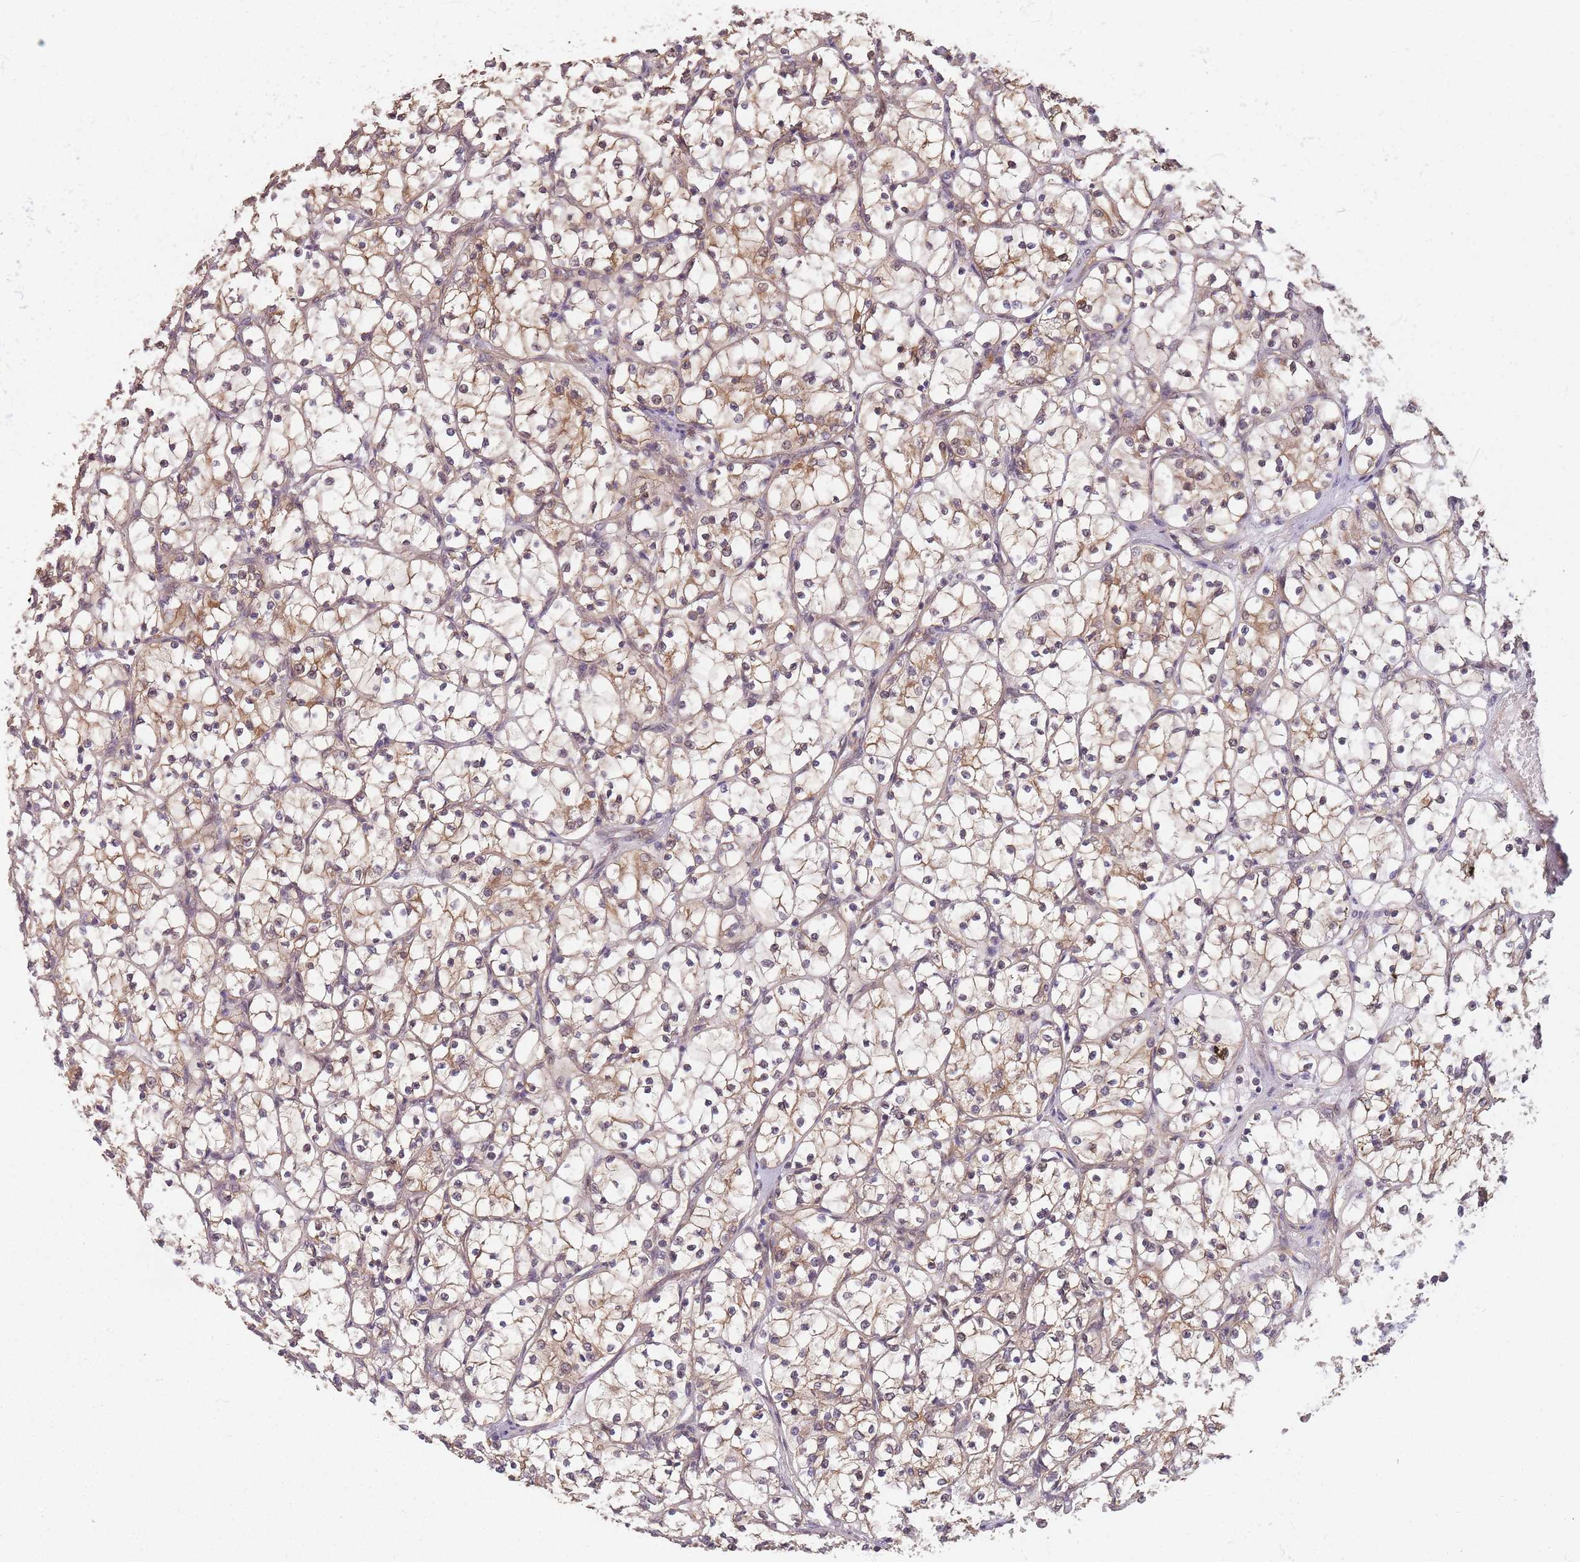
{"staining": {"intensity": "moderate", "quantity": "25%-75%", "location": "cytoplasmic/membranous"}, "tissue": "renal cancer", "cell_type": "Tumor cells", "image_type": "cancer", "snomed": [{"axis": "morphology", "description": "Adenocarcinoma, NOS"}, {"axis": "topography", "description": "Kidney"}], "caption": "Adenocarcinoma (renal) stained for a protein reveals moderate cytoplasmic/membranous positivity in tumor cells.", "gene": "PPP6R3", "patient": {"sex": "female", "age": 69}}